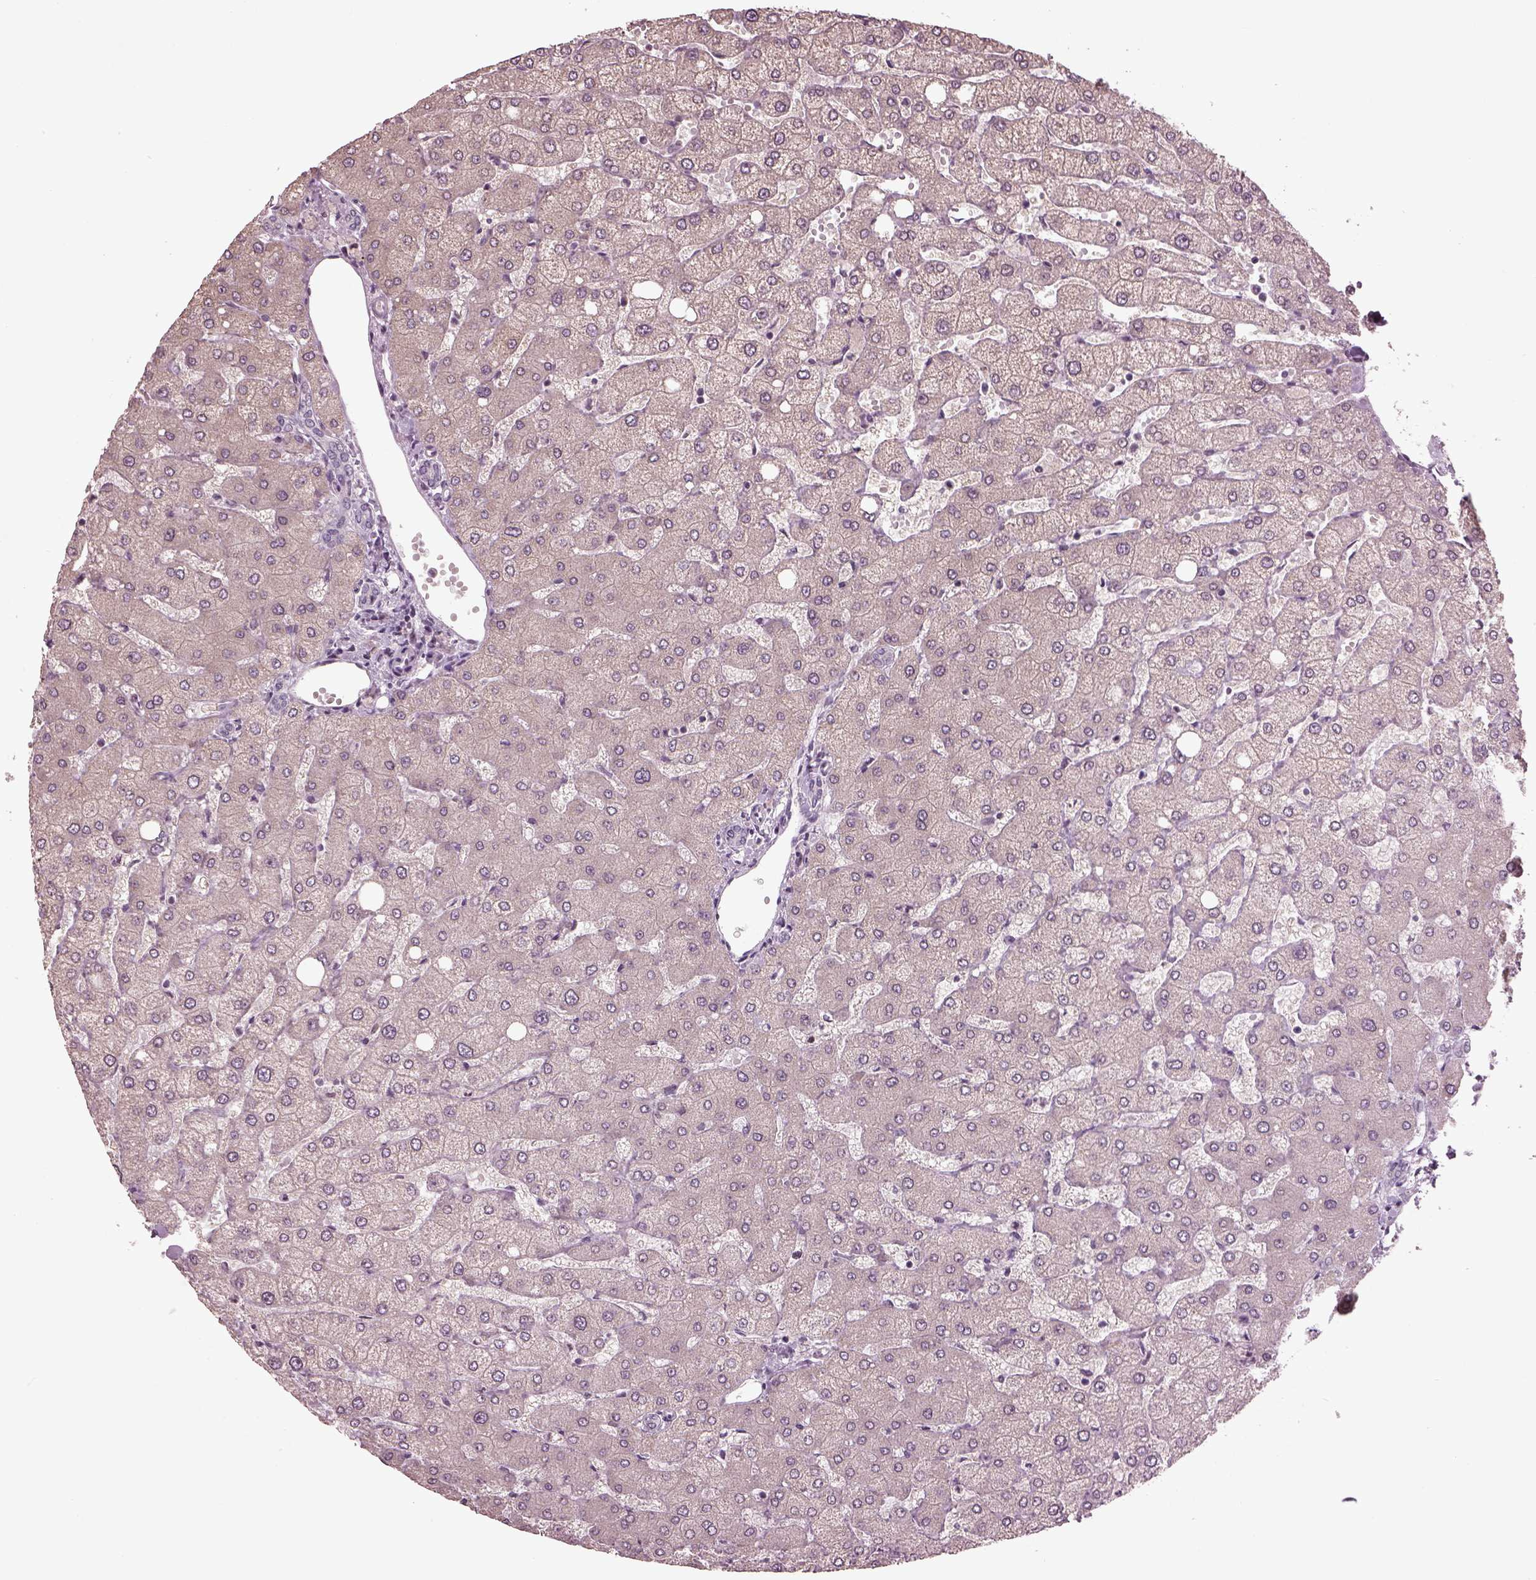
{"staining": {"intensity": "negative", "quantity": "none", "location": "none"}, "tissue": "liver", "cell_type": "Cholangiocytes", "image_type": "normal", "snomed": [{"axis": "morphology", "description": "Normal tissue, NOS"}, {"axis": "topography", "description": "Liver"}], "caption": "Immunohistochemistry histopathology image of benign liver: human liver stained with DAB (3,3'-diaminobenzidine) reveals no significant protein expression in cholangiocytes.", "gene": "GAL", "patient": {"sex": "female", "age": 54}}